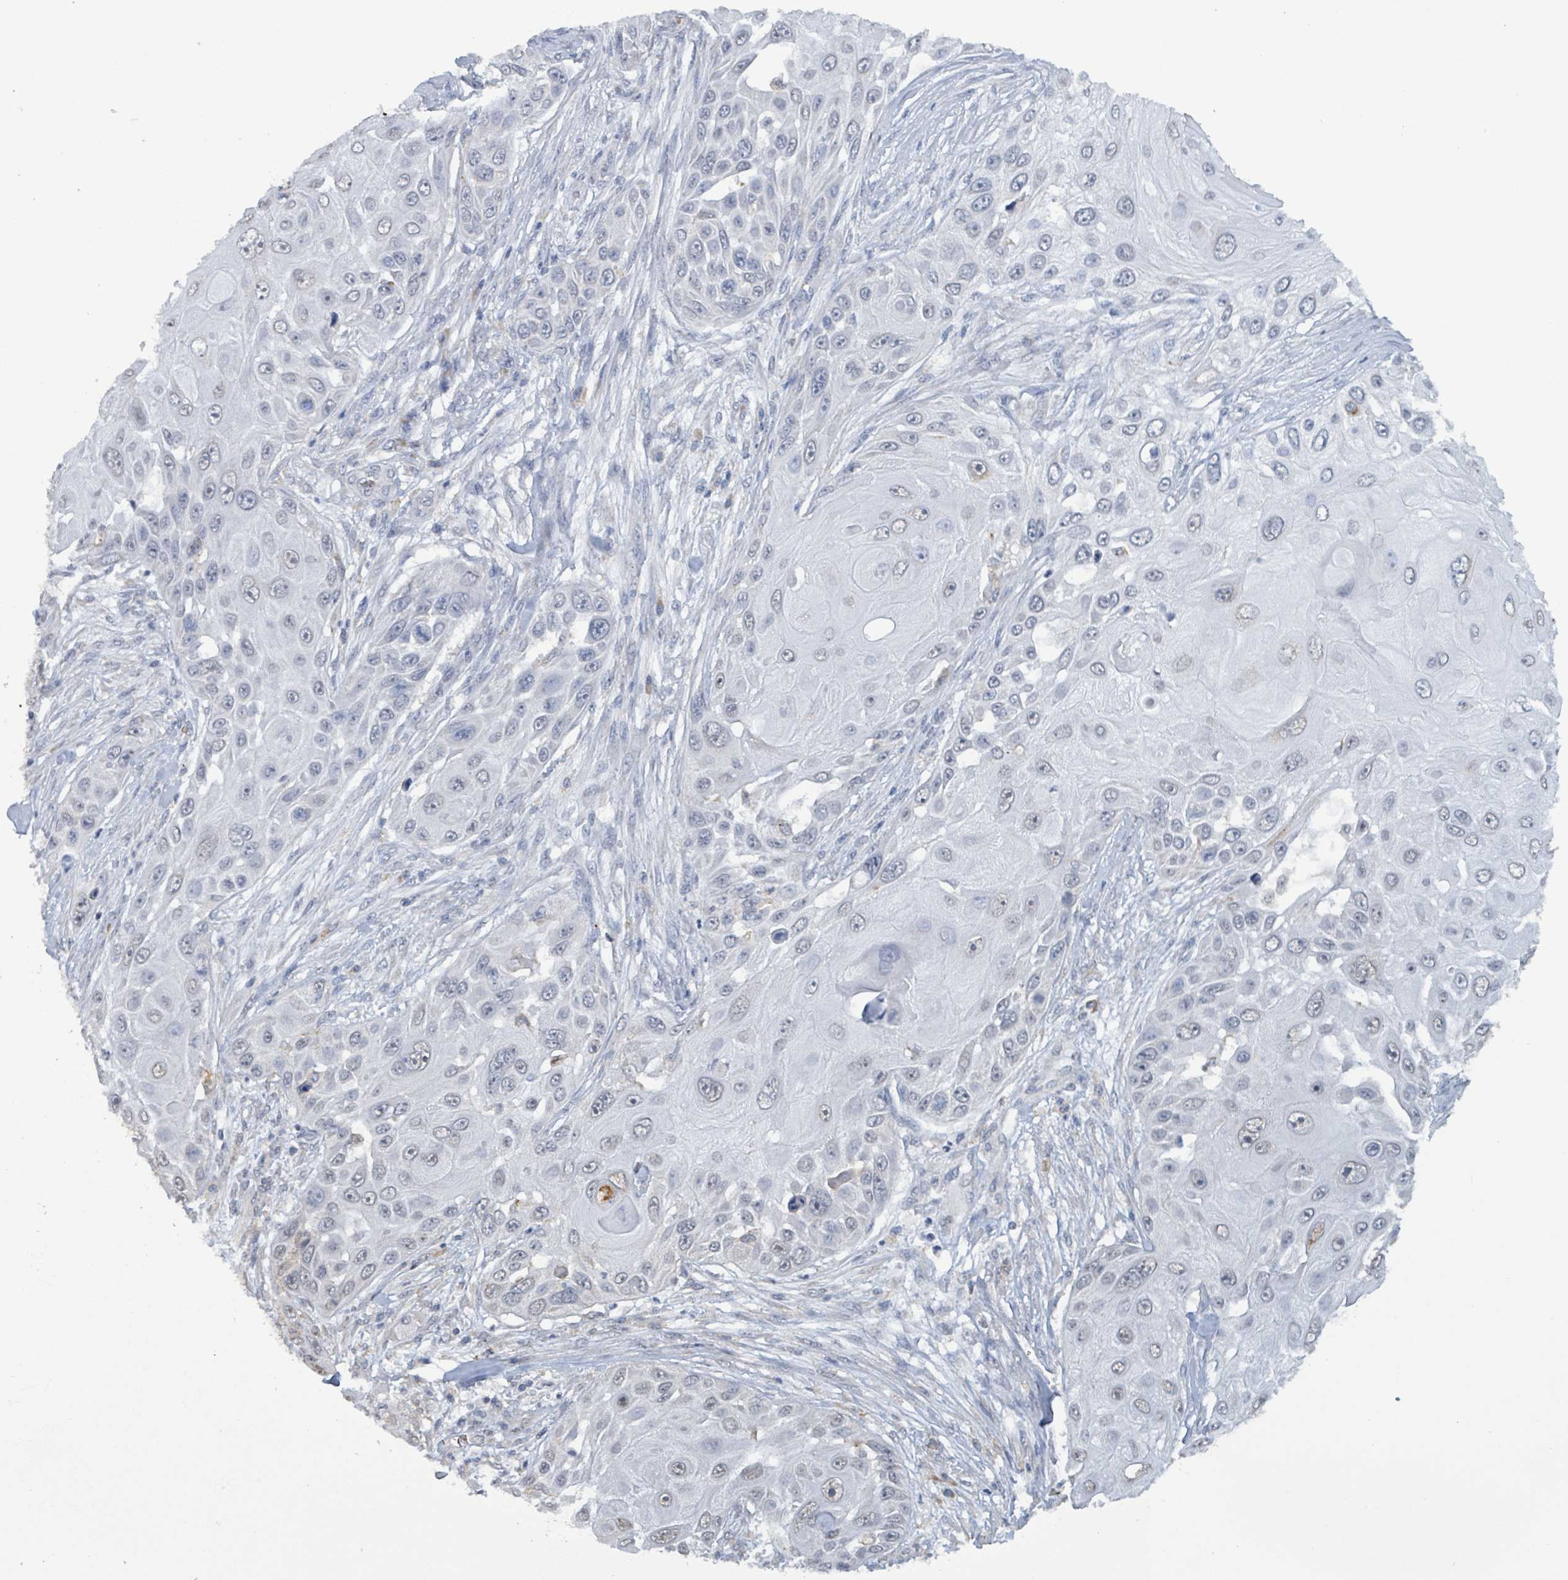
{"staining": {"intensity": "negative", "quantity": "none", "location": "none"}, "tissue": "skin cancer", "cell_type": "Tumor cells", "image_type": "cancer", "snomed": [{"axis": "morphology", "description": "Squamous cell carcinoma, NOS"}, {"axis": "topography", "description": "Skin"}], "caption": "Skin cancer (squamous cell carcinoma) was stained to show a protein in brown. There is no significant expression in tumor cells.", "gene": "SEBOX", "patient": {"sex": "female", "age": 44}}